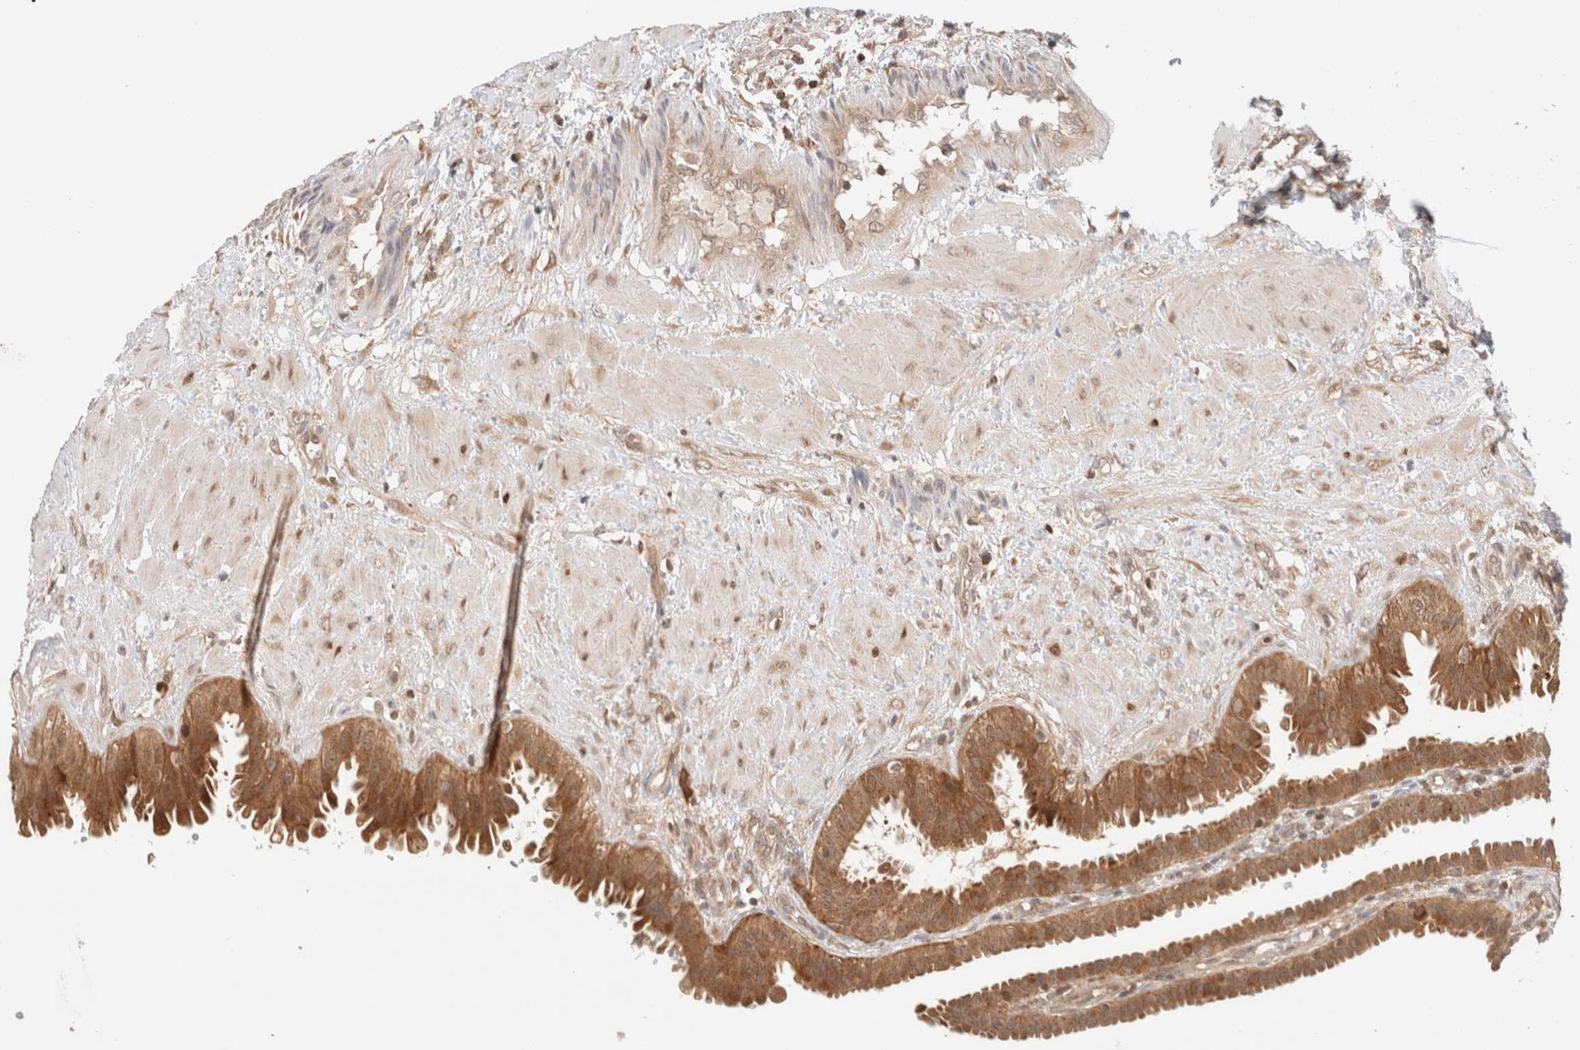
{"staining": {"intensity": "moderate", "quantity": ">75%", "location": "cytoplasmic/membranous"}, "tissue": "fallopian tube", "cell_type": "Glandular cells", "image_type": "normal", "snomed": [{"axis": "morphology", "description": "Normal tissue, NOS"}, {"axis": "topography", "description": "Fallopian tube"}, {"axis": "topography", "description": "Placenta"}], "caption": "Brown immunohistochemical staining in unremarkable human fallopian tube demonstrates moderate cytoplasmic/membranous positivity in approximately >75% of glandular cells. Using DAB (3,3'-diaminobenzidine) (brown) and hematoxylin (blue) stains, captured at high magnification using brightfield microscopy.", "gene": "XKR4", "patient": {"sex": "female", "age": 34}}